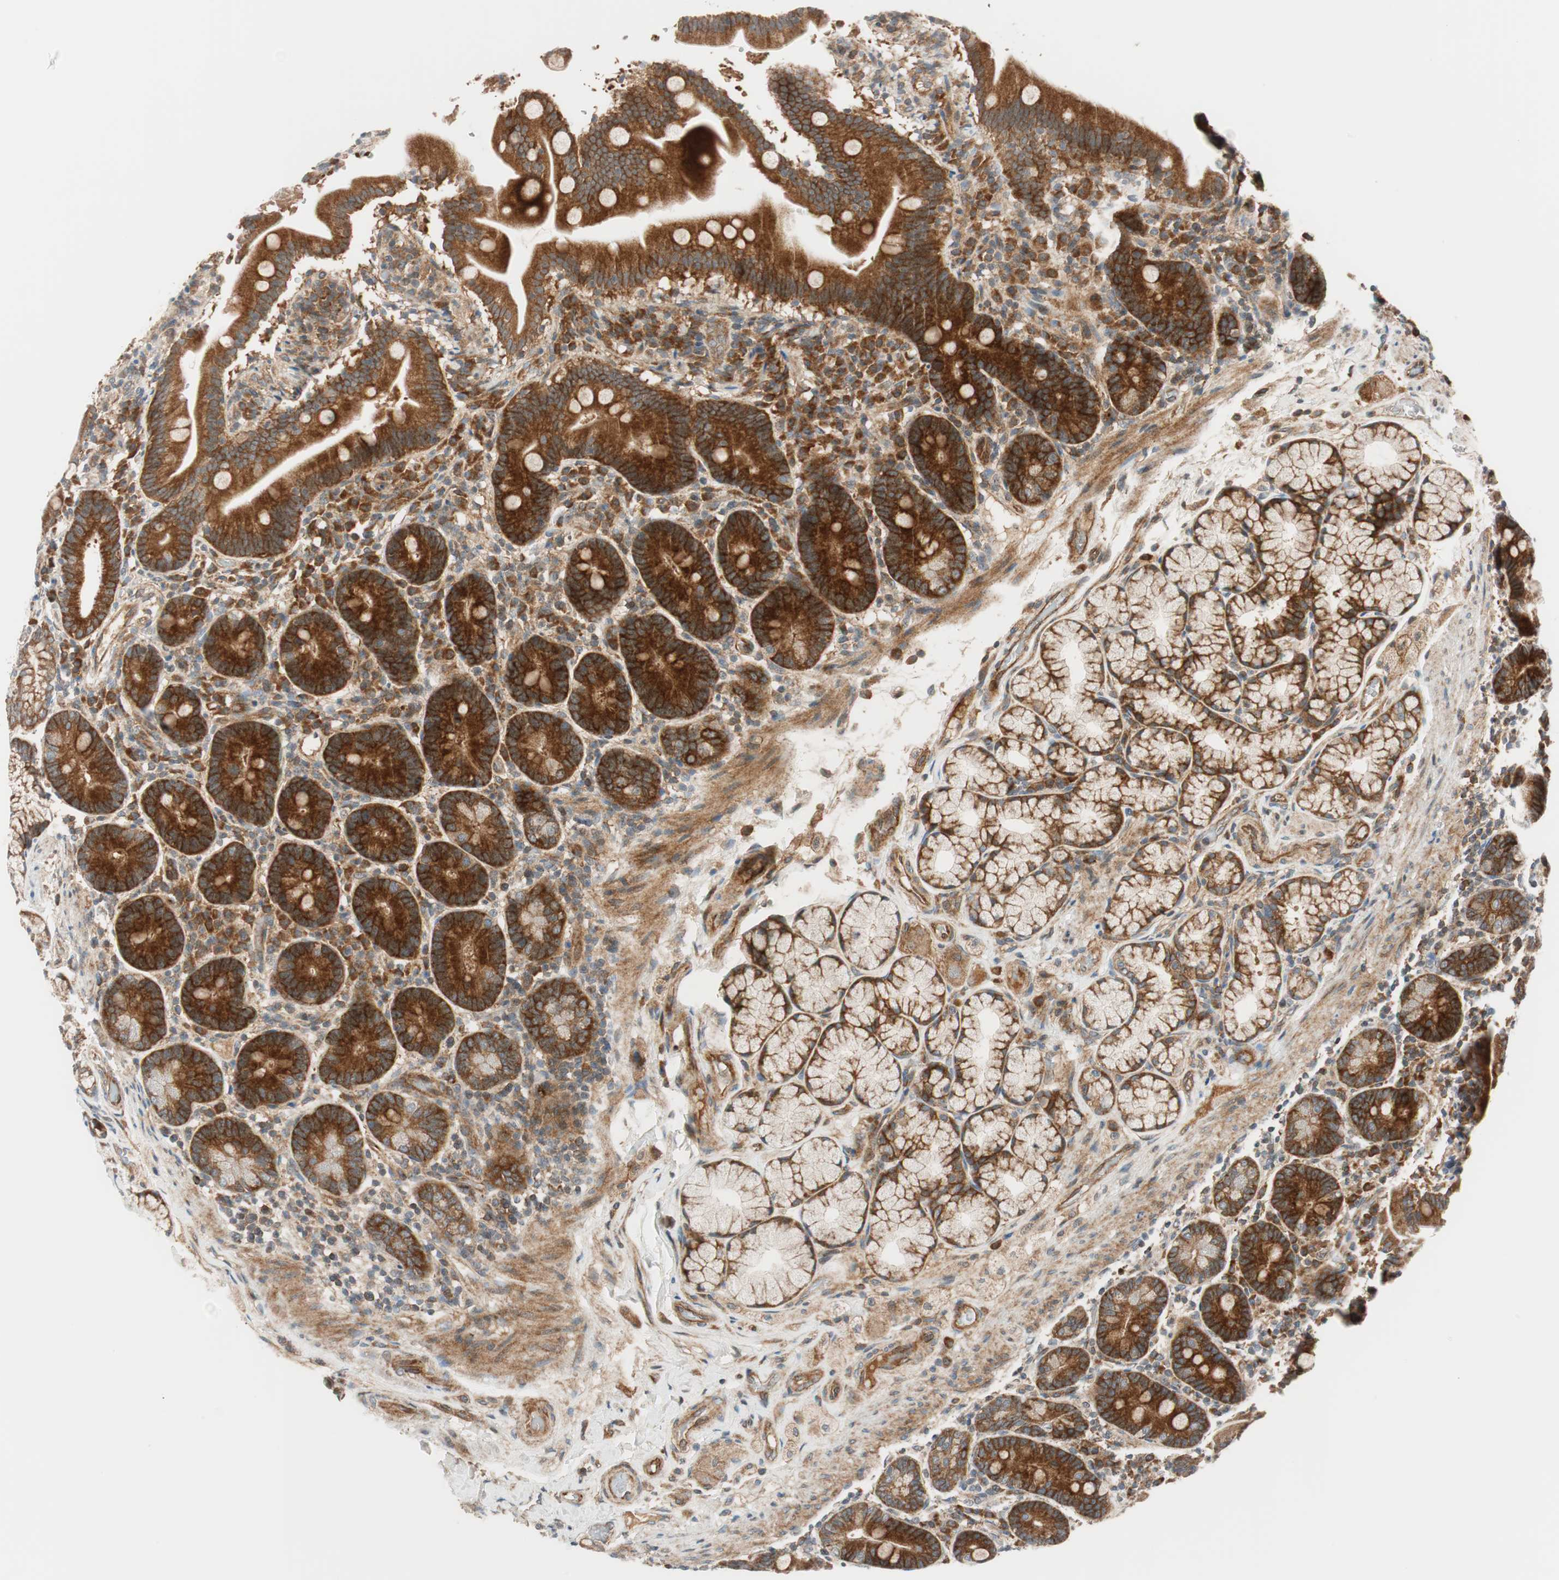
{"staining": {"intensity": "strong", "quantity": ">75%", "location": "cytoplasmic/membranous"}, "tissue": "duodenum", "cell_type": "Glandular cells", "image_type": "normal", "snomed": [{"axis": "morphology", "description": "Normal tissue, NOS"}, {"axis": "topography", "description": "Duodenum"}], "caption": "Immunohistochemistry photomicrograph of benign duodenum: human duodenum stained using immunohistochemistry exhibits high levels of strong protein expression localized specifically in the cytoplasmic/membranous of glandular cells, appearing as a cytoplasmic/membranous brown color.", "gene": "ABI1", "patient": {"sex": "male", "age": 54}}